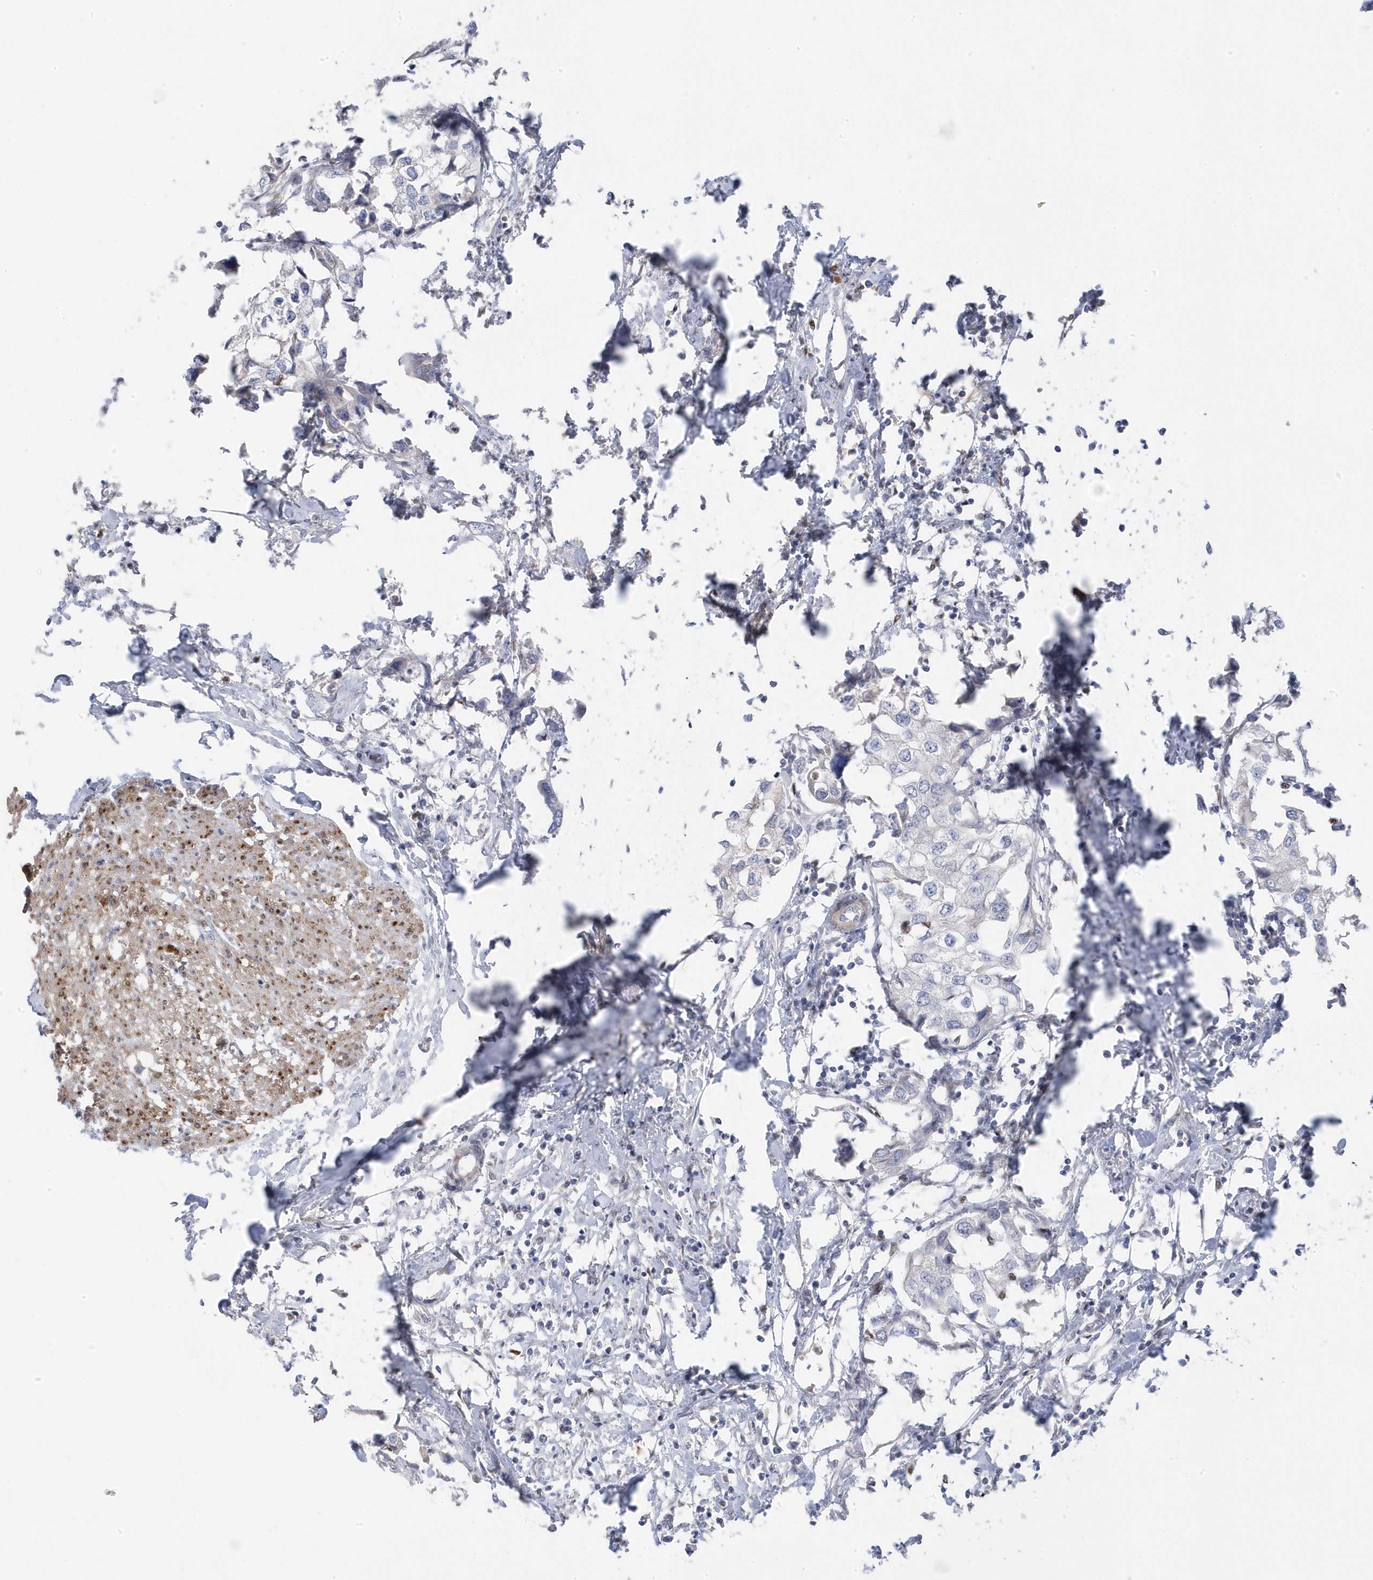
{"staining": {"intensity": "negative", "quantity": "none", "location": "none"}, "tissue": "urothelial cancer", "cell_type": "Tumor cells", "image_type": "cancer", "snomed": [{"axis": "morphology", "description": "Urothelial carcinoma, High grade"}, {"axis": "topography", "description": "Urinary bladder"}], "caption": "Tumor cells are negative for protein expression in human urothelial cancer.", "gene": "GTPBP6", "patient": {"sex": "male", "age": 64}}